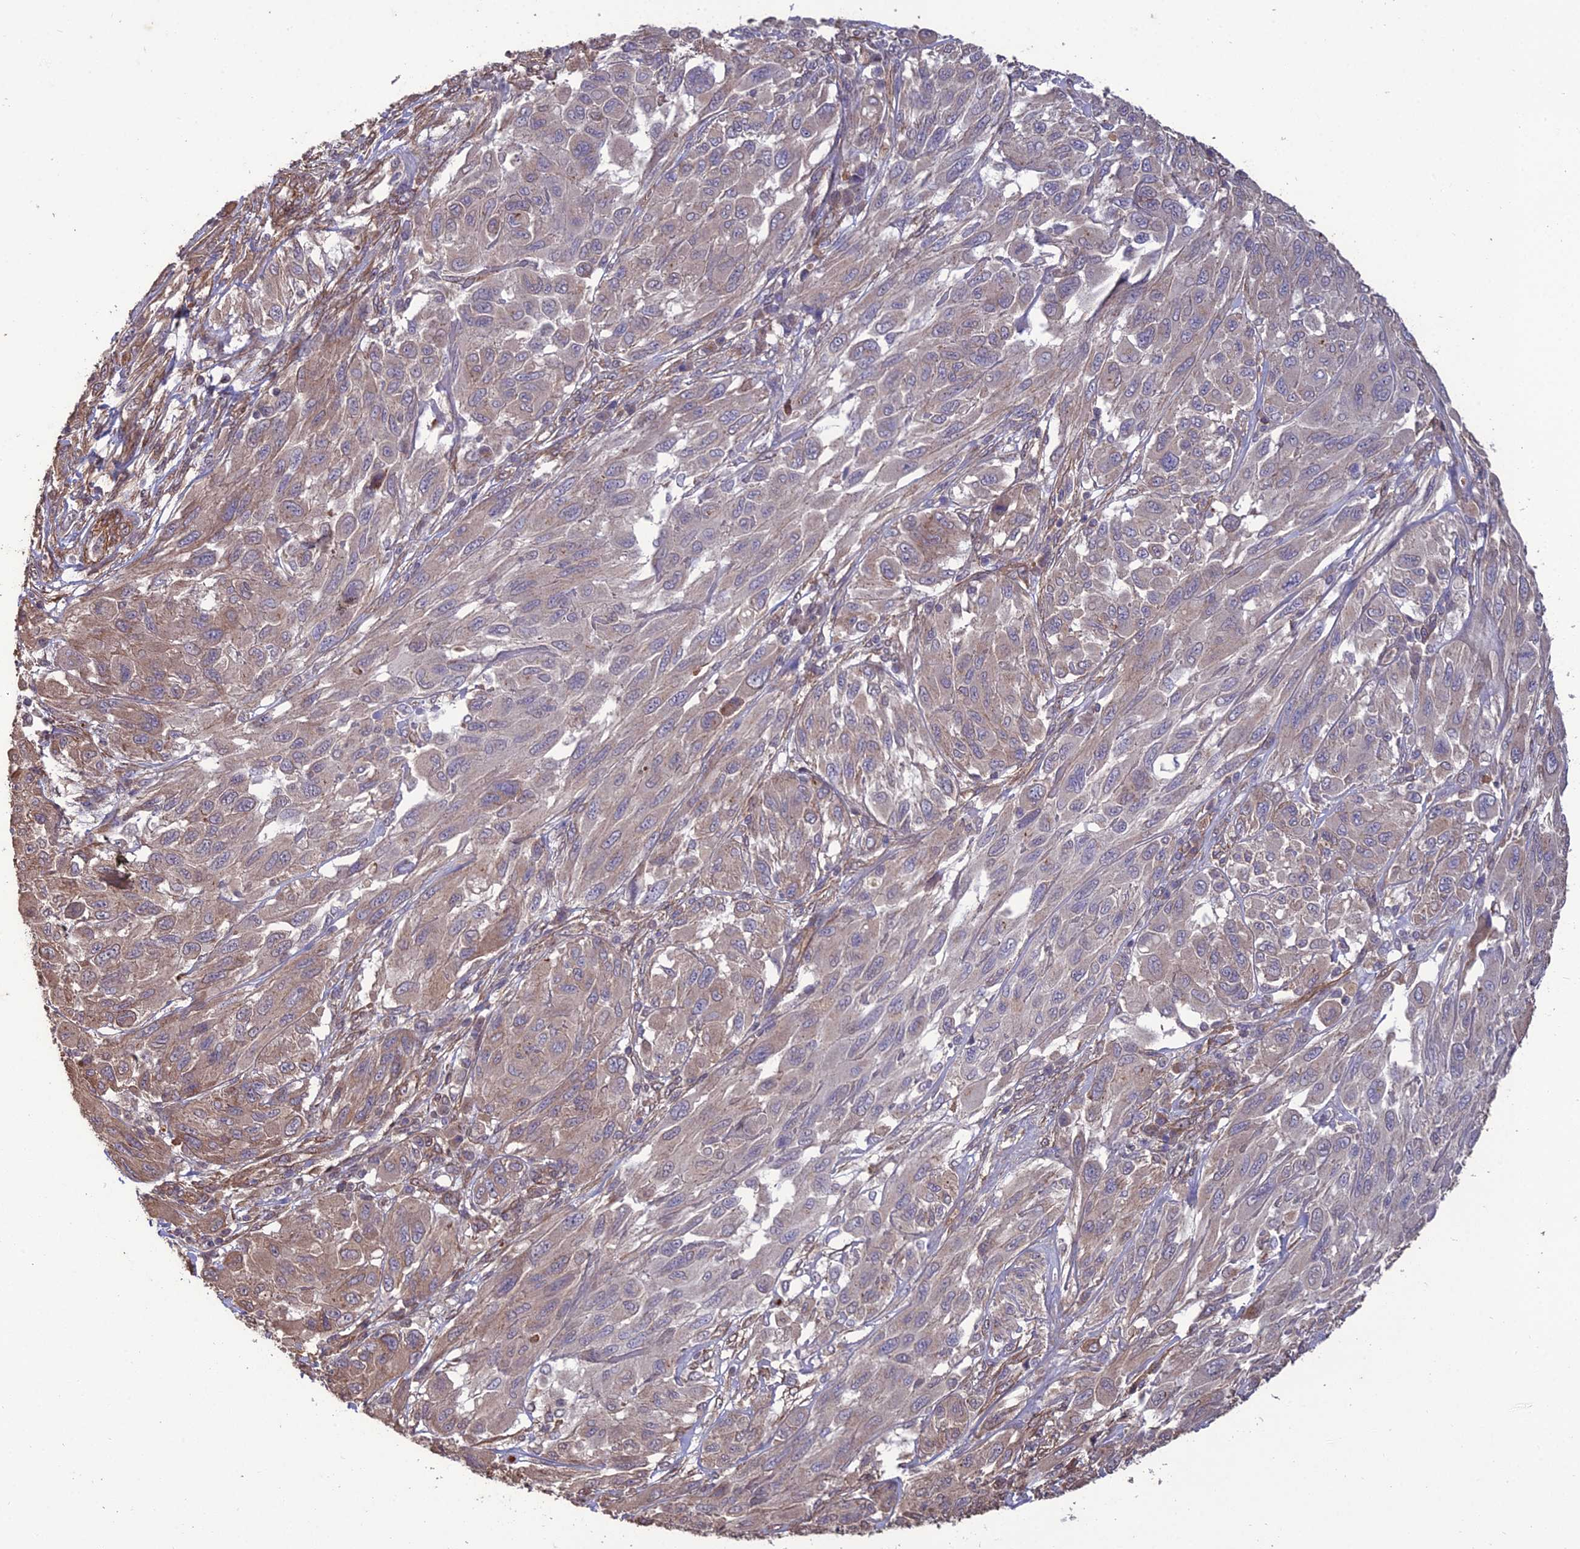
{"staining": {"intensity": "weak", "quantity": "25%-75%", "location": "cytoplasmic/membranous"}, "tissue": "melanoma", "cell_type": "Tumor cells", "image_type": "cancer", "snomed": [{"axis": "morphology", "description": "Malignant melanoma, NOS"}, {"axis": "topography", "description": "Skin"}], "caption": "A micrograph of melanoma stained for a protein displays weak cytoplasmic/membranous brown staining in tumor cells. (Stains: DAB in brown, nuclei in blue, Microscopy: brightfield microscopy at high magnification).", "gene": "ATP6V0A2", "patient": {"sex": "female", "age": 91}}